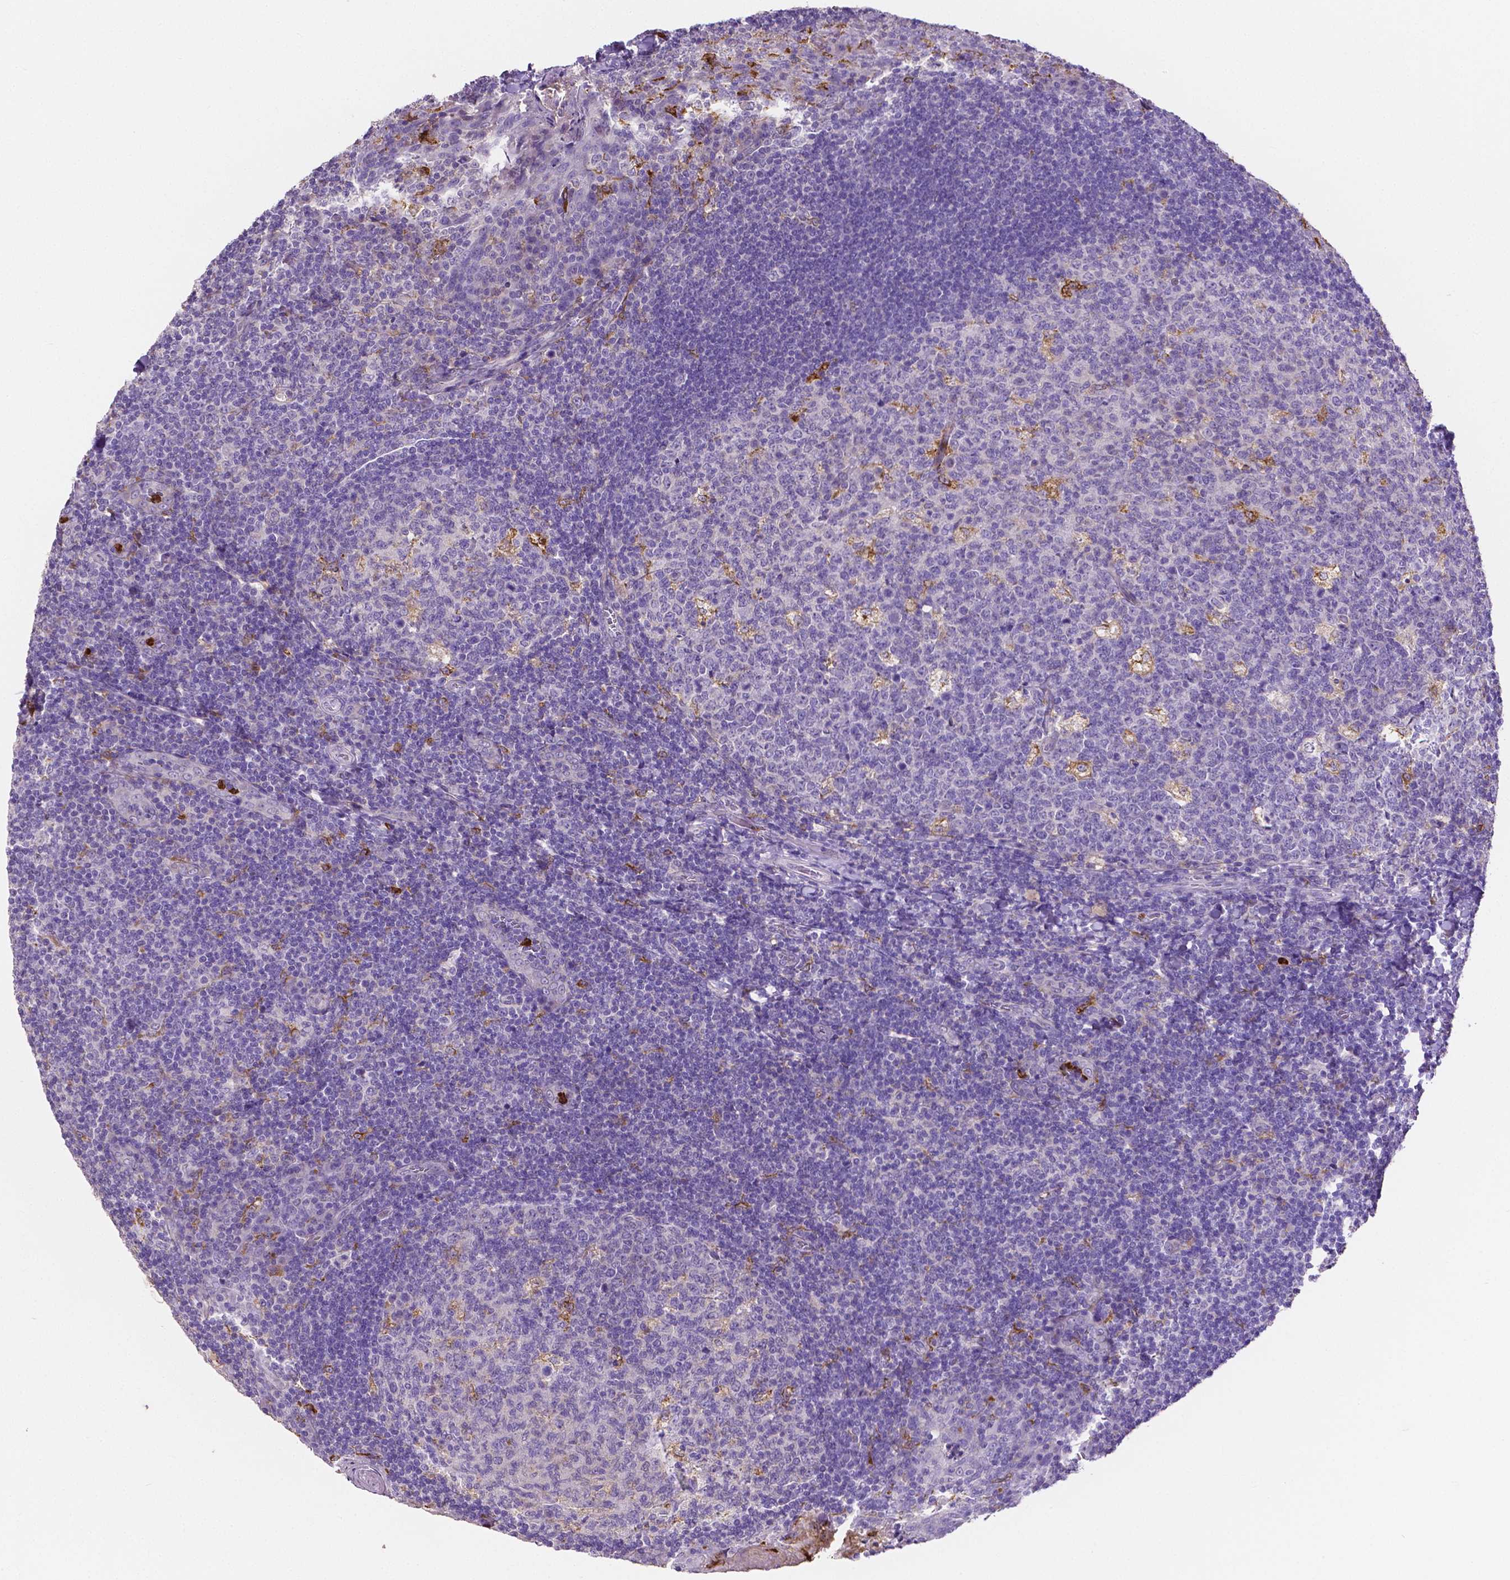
{"staining": {"intensity": "moderate", "quantity": "<25%", "location": "cytoplasmic/membranous"}, "tissue": "tonsil", "cell_type": "Germinal center cells", "image_type": "normal", "snomed": [{"axis": "morphology", "description": "Normal tissue, NOS"}, {"axis": "topography", "description": "Tonsil"}], "caption": "A high-resolution photomicrograph shows immunohistochemistry staining of unremarkable tonsil, which displays moderate cytoplasmic/membranous expression in about <25% of germinal center cells. The protein is shown in brown color, while the nuclei are stained blue.", "gene": "MMP9", "patient": {"sex": "male", "age": 17}}